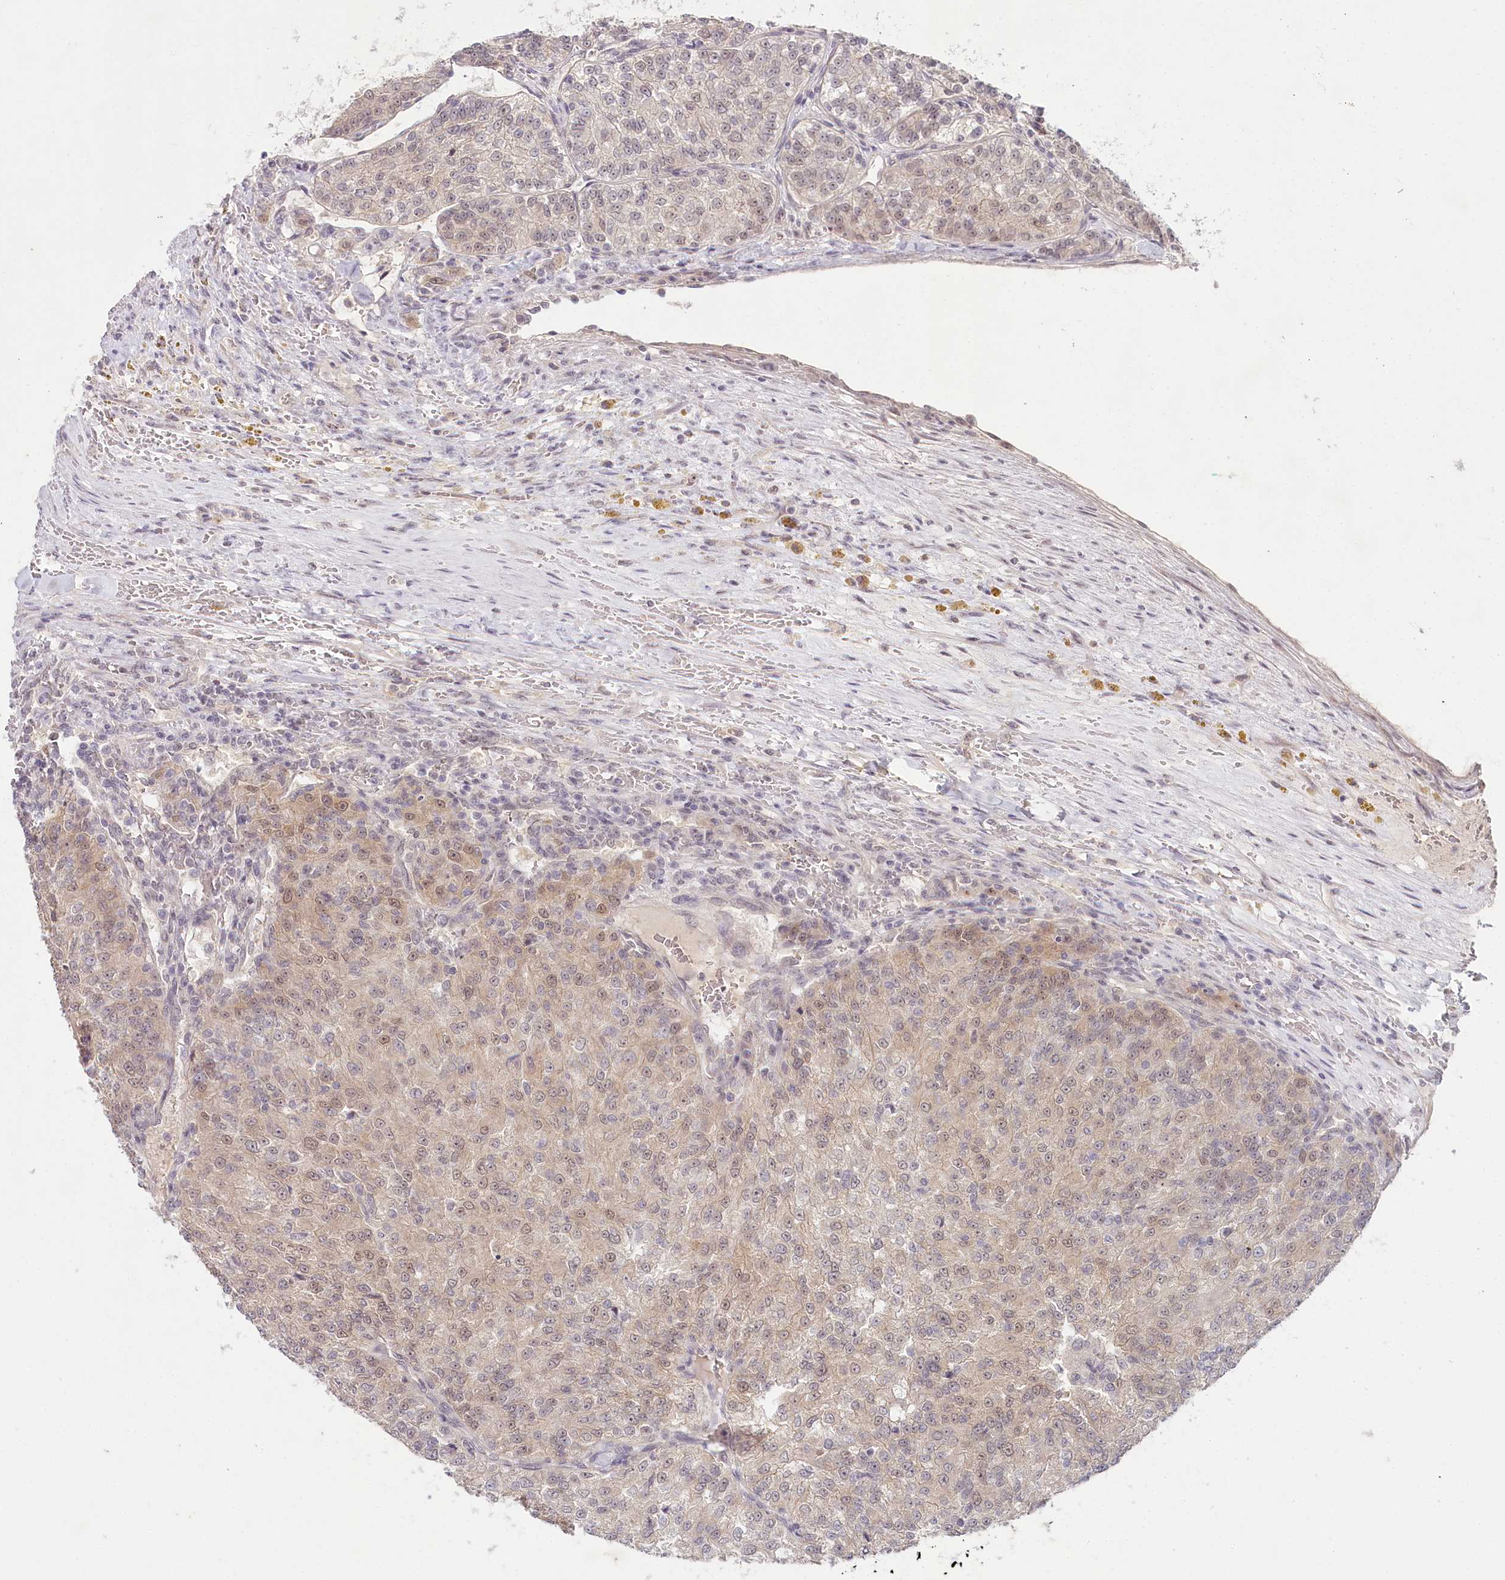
{"staining": {"intensity": "weak", "quantity": "25%-75%", "location": "nuclear"}, "tissue": "renal cancer", "cell_type": "Tumor cells", "image_type": "cancer", "snomed": [{"axis": "morphology", "description": "Adenocarcinoma, NOS"}, {"axis": "topography", "description": "Kidney"}], "caption": "The image displays staining of renal cancer, revealing weak nuclear protein positivity (brown color) within tumor cells.", "gene": "AMTN", "patient": {"sex": "female", "age": 63}}